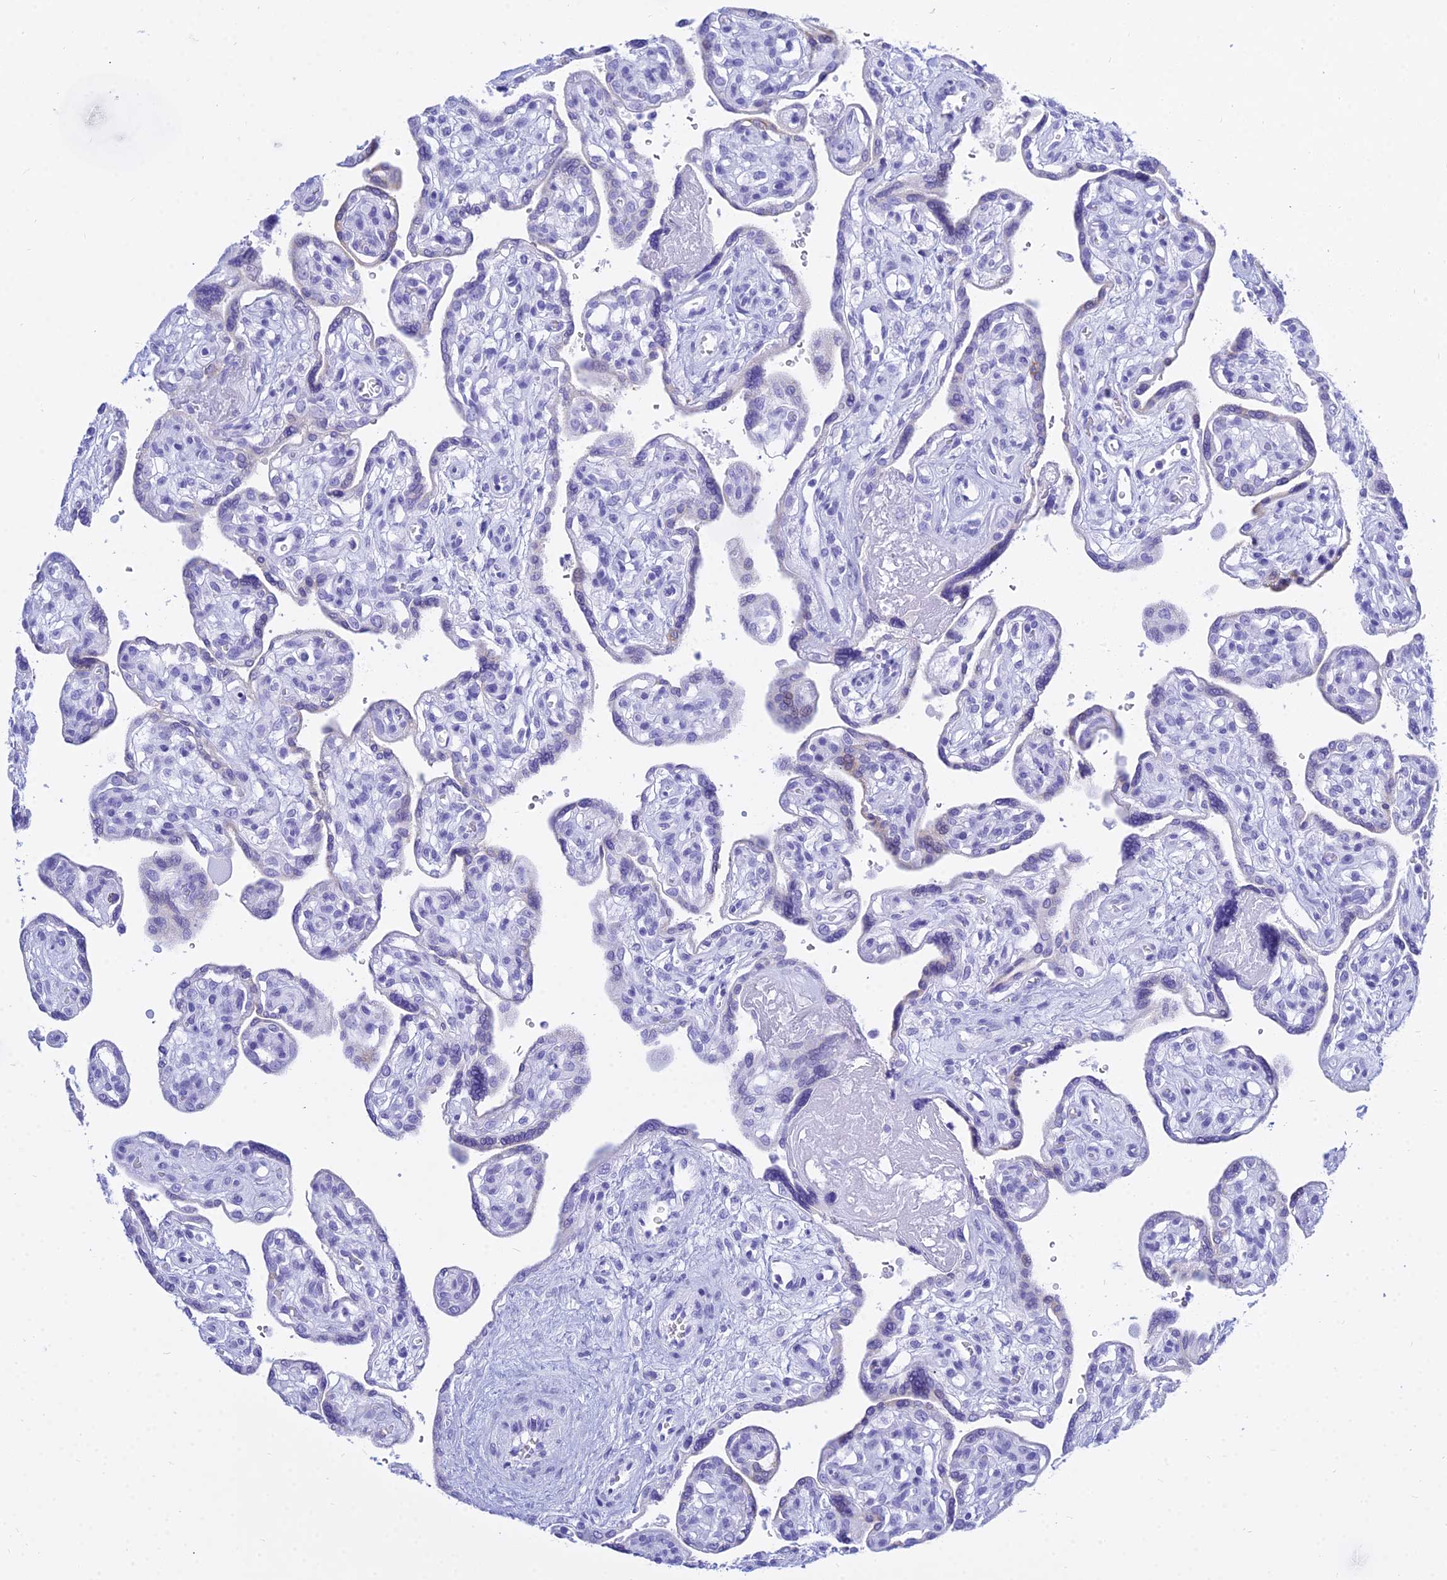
{"staining": {"intensity": "moderate", "quantity": "<25%", "location": "cytoplasmic/membranous"}, "tissue": "placenta", "cell_type": "Trophoblastic cells", "image_type": "normal", "snomed": [{"axis": "morphology", "description": "Normal tissue, NOS"}, {"axis": "topography", "description": "Placenta"}], "caption": "Human placenta stained with a brown dye reveals moderate cytoplasmic/membranous positive staining in approximately <25% of trophoblastic cells.", "gene": "PATE4", "patient": {"sex": "female", "age": 39}}